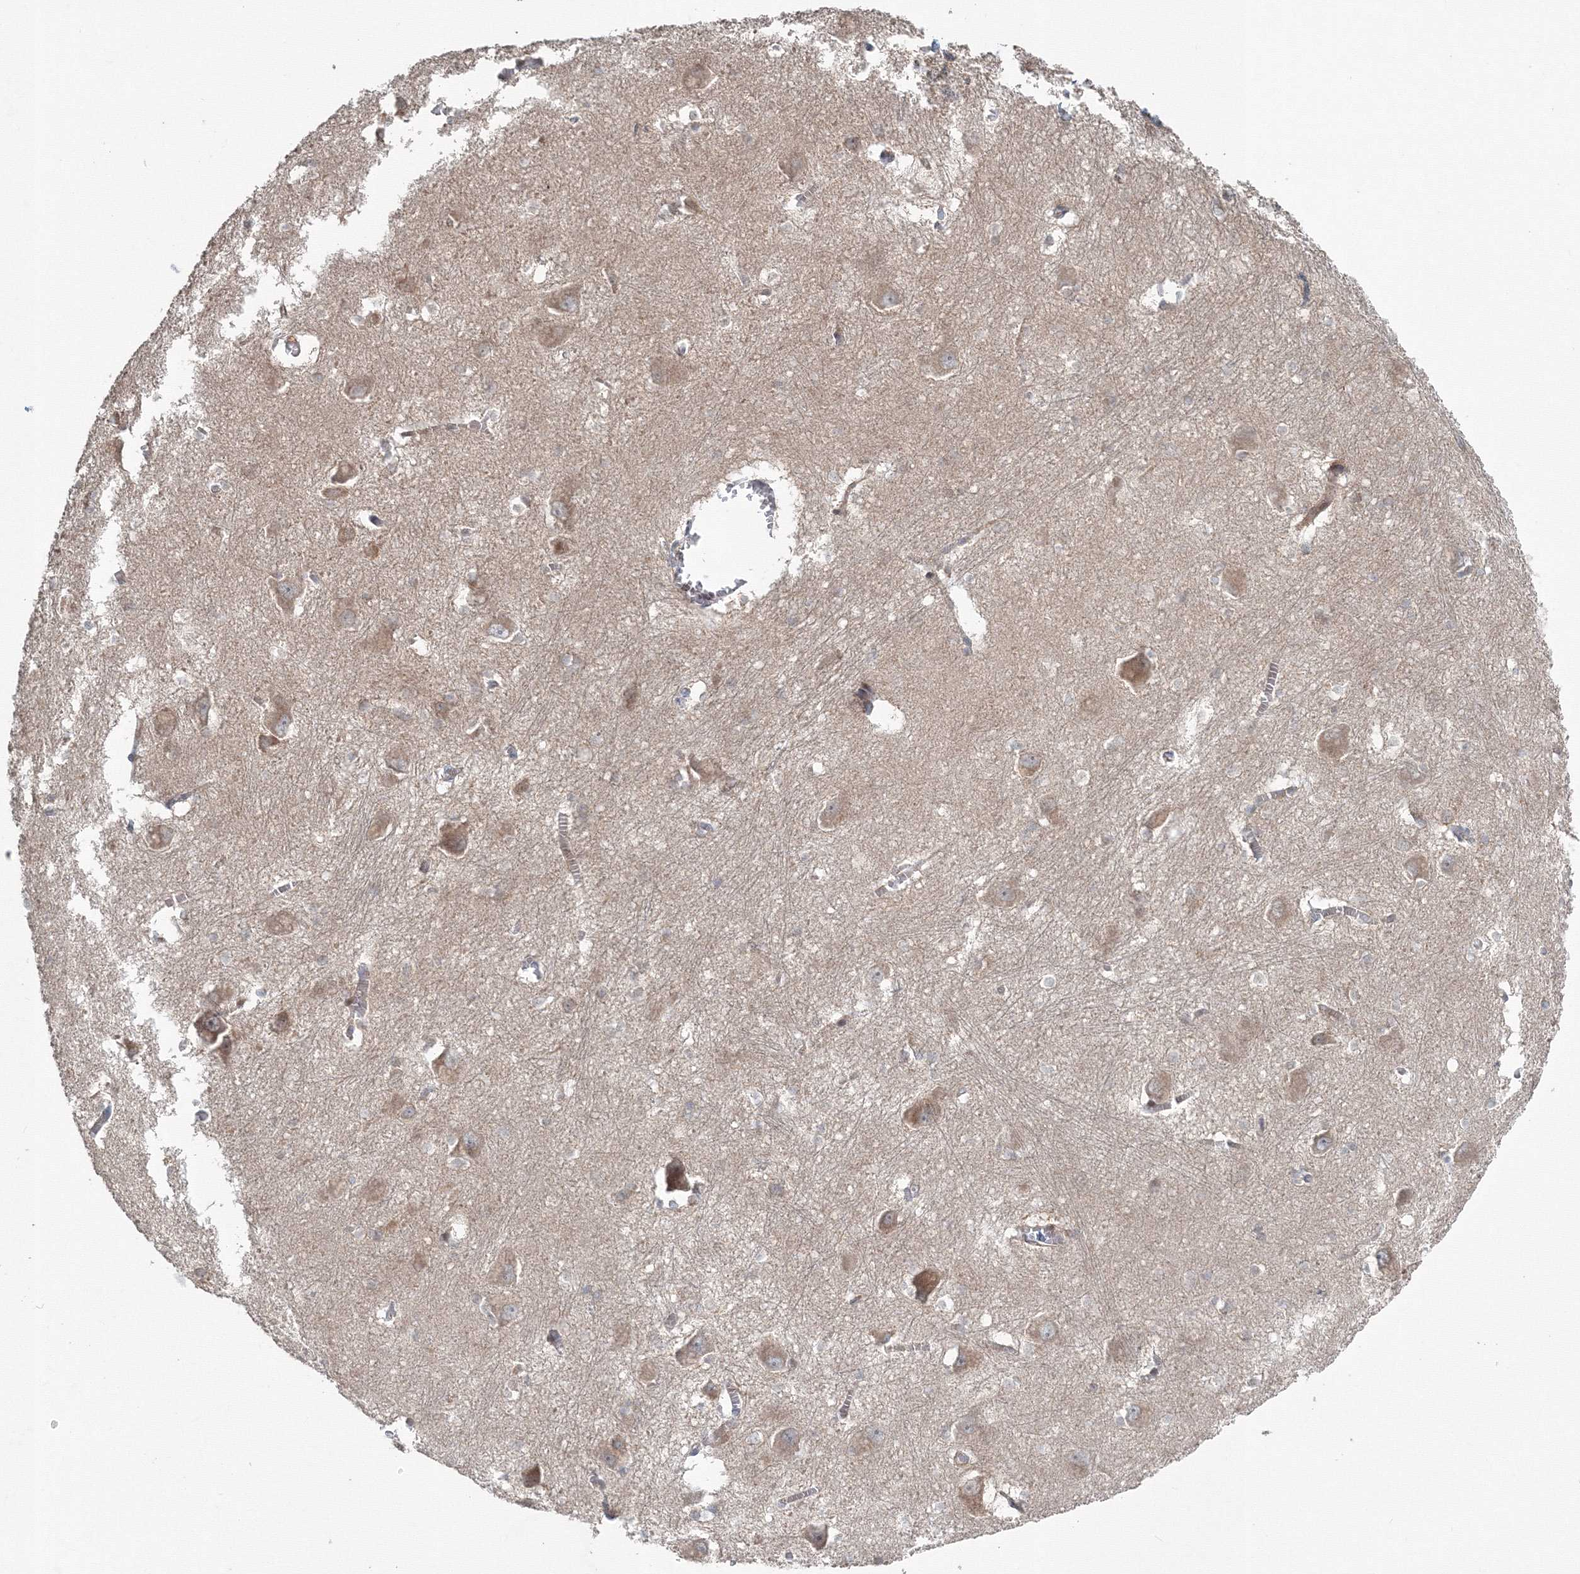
{"staining": {"intensity": "weak", "quantity": "<25%", "location": "cytoplasmic/membranous"}, "tissue": "caudate", "cell_type": "Glial cells", "image_type": "normal", "snomed": [{"axis": "morphology", "description": "Normal tissue, NOS"}, {"axis": "topography", "description": "Lateral ventricle wall"}], "caption": "Photomicrograph shows no protein expression in glial cells of unremarkable caudate.", "gene": "MKRN2", "patient": {"sex": "male", "age": 37}}